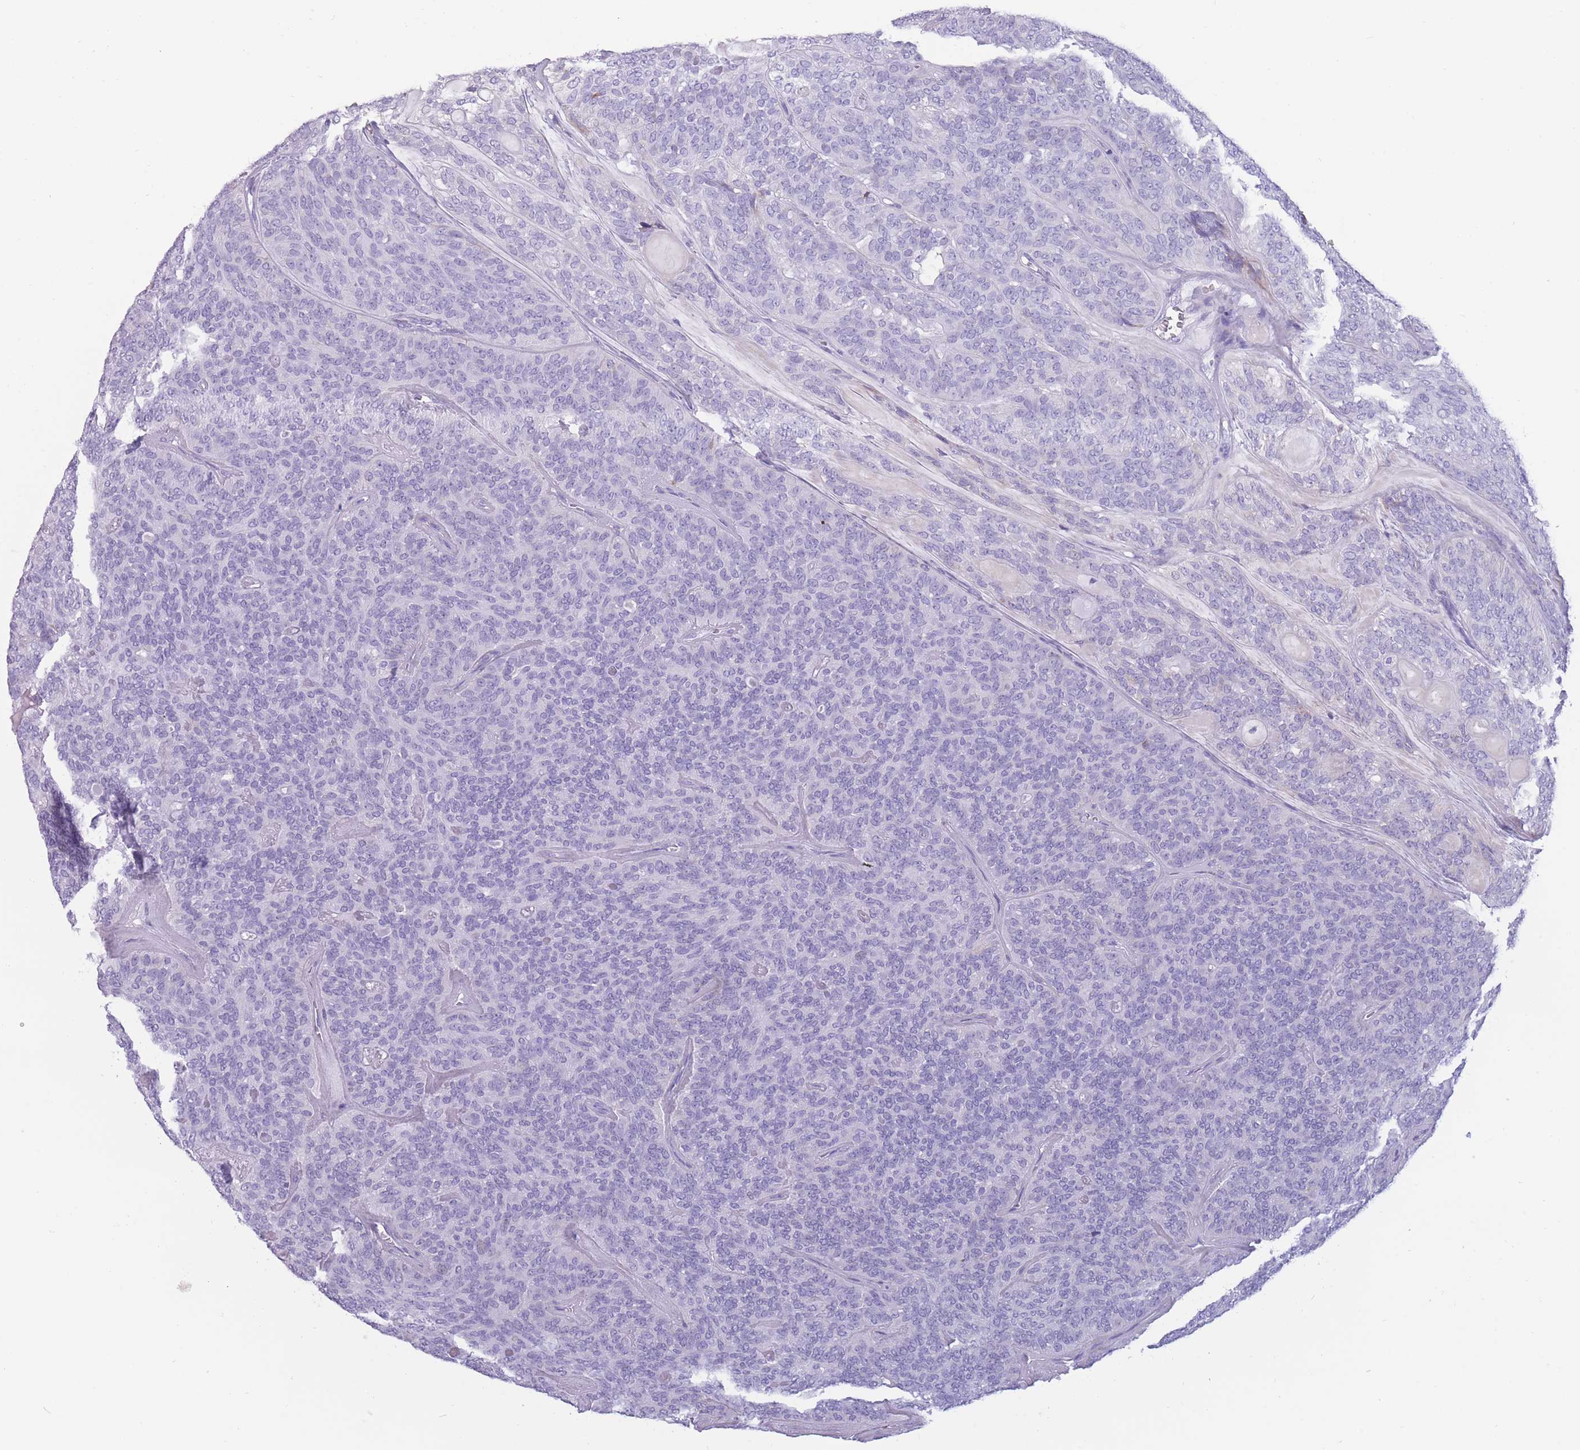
{"staining": {"intensity": "negative", "quantity": "none", "location": "none"}, "tissue": "head and neck cancer", "cell_type": "Tumor cells", "image_type": "cancer", "snomed": [{"axis": "morphology", "description": "Adenocarcinoma, NOS"}, {"axis": "topography", "description": "Head-Neck"}], "caption": "There is no significant positivity in tumor cells of adenocarcinoma (head and neck).", "gene": "COL27A1", "patient": {"sex": "male", "age": 66}}